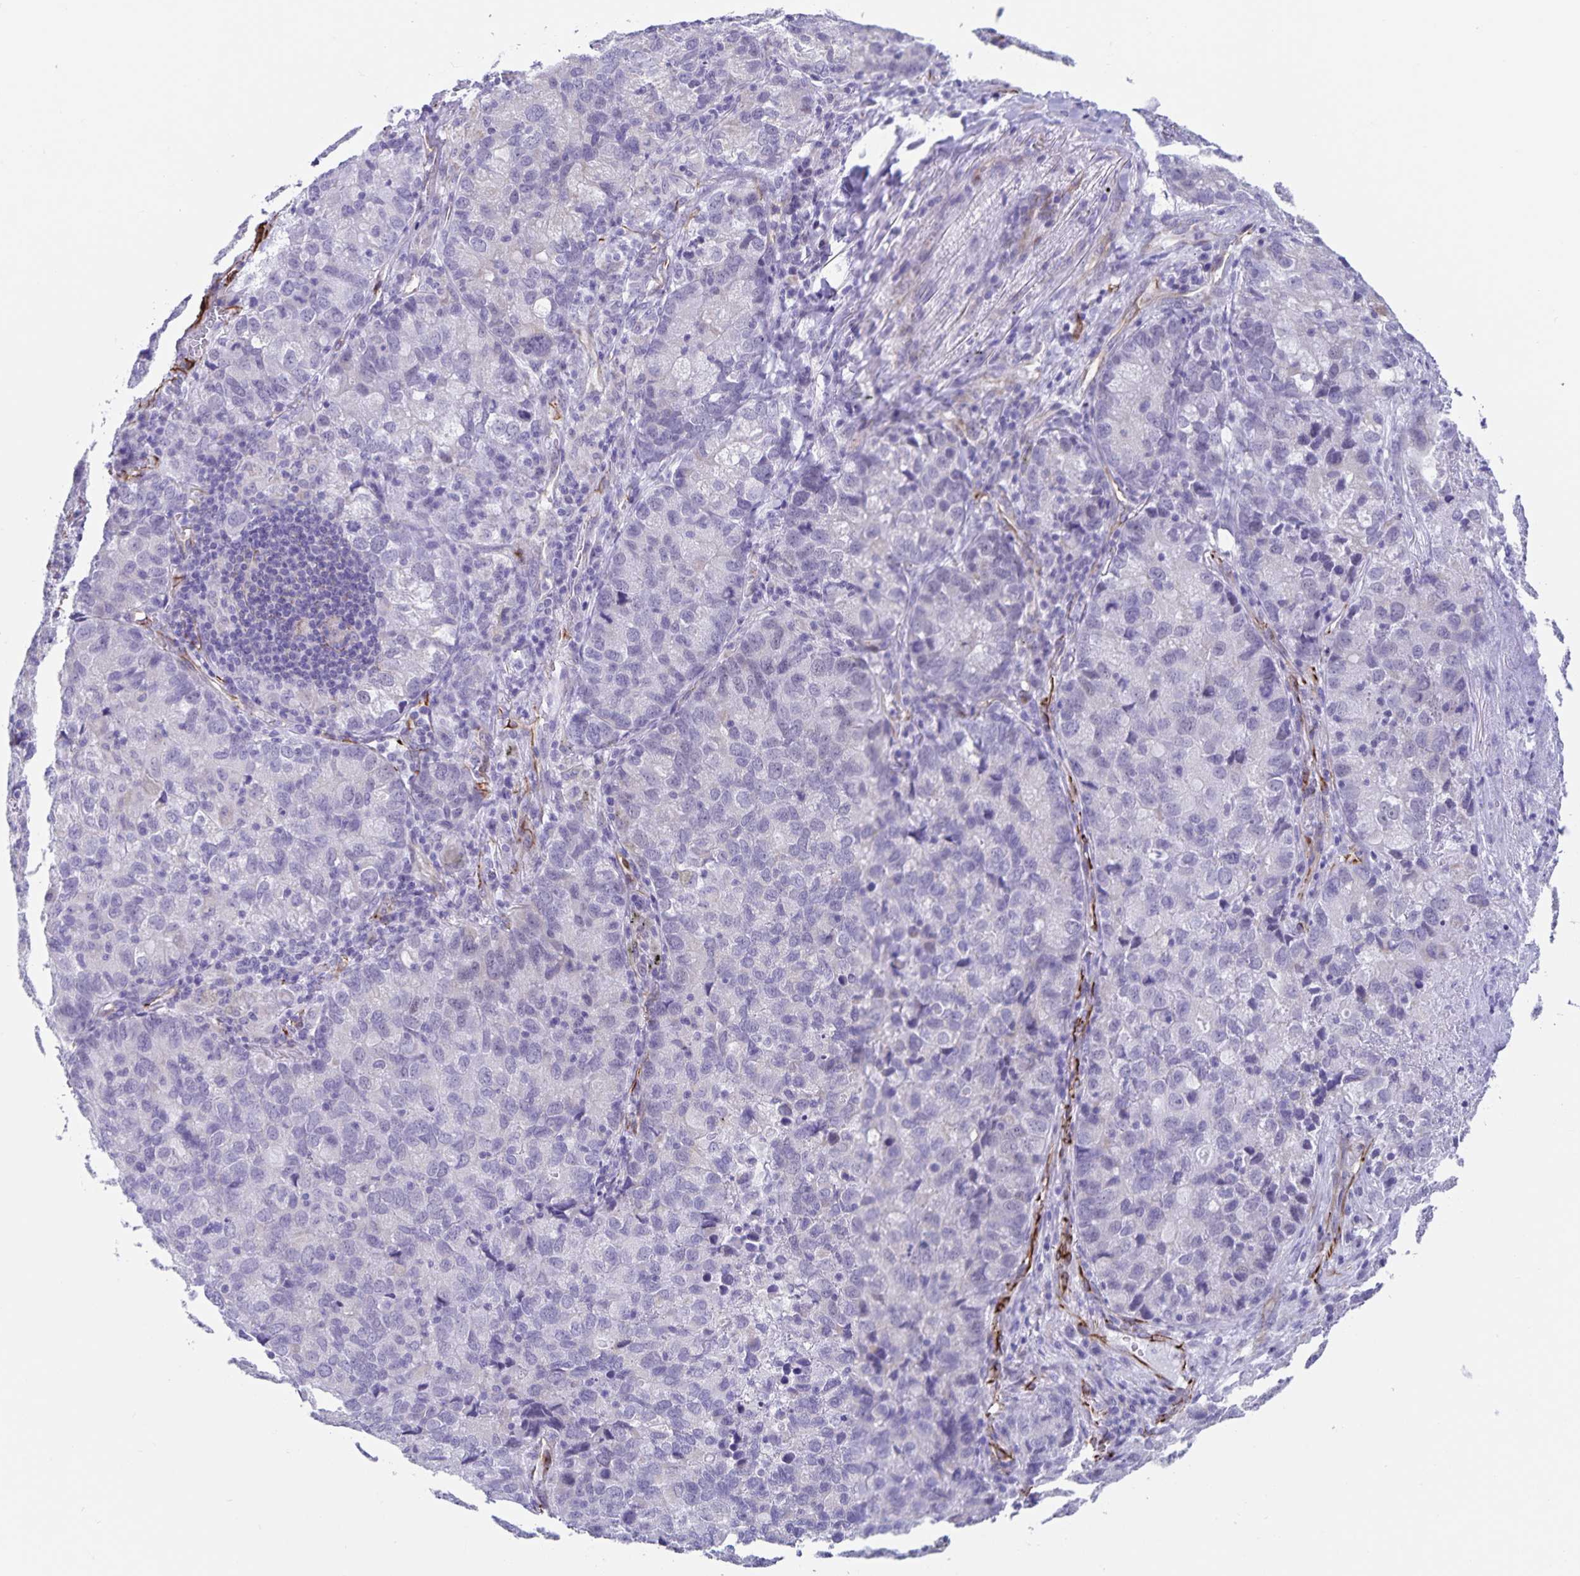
{"staining": {"intensity": "negative", "quantity": "none", "location": "none"}, "tissue": "lung cancer", "cell_type": "Tumor cells", "image_type": "cancer", "snomed": [{"axis": "morphology", "description": "Normal morphology"}, {"axis": "morphology", "description": "Adenocarcinoma, NOS"}, {"axis": "topography", "description": "Lymph node"}, {"axis": "topography", "description": "Lung"}], "caption": "Immunohistochemistry (IHC) image of lung cancer stained for a protein (brown), which displays no staining in tumor cells. (DAB immunohistochemistry (IHC), high magnification).", "gene": "SYNM", "patient": {"sex": "female", "age": 51}}